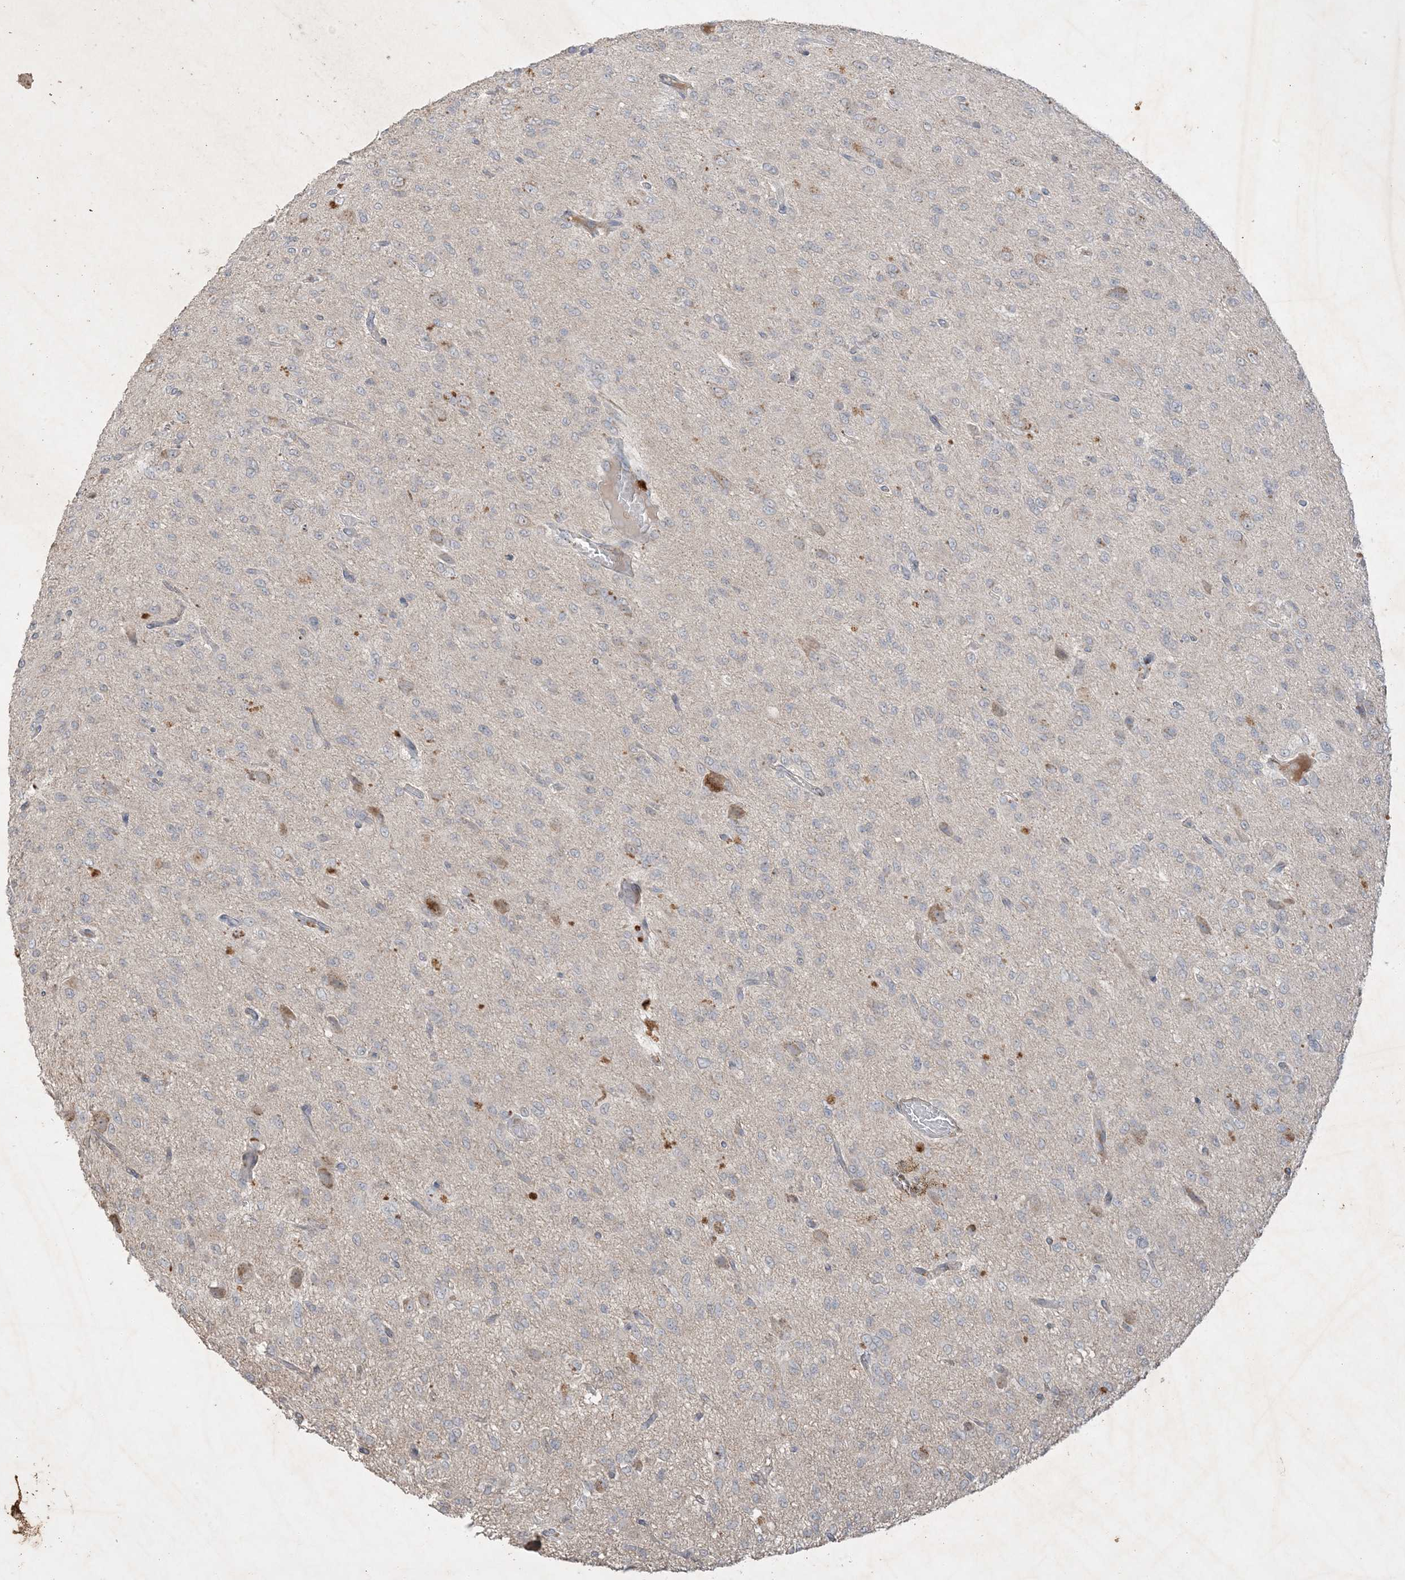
{"staining": {"intensity": "negative", "quantity": "none", "location": "none"}, "tissue": "glioma", "cell_type": "Tumor cells", "image_type": "cancer", "snomed": [{"axis": "morphology", "description": "Glioma, malignant, High grade"}, {"axis": "topography", "description": "Brain"}], "caption": "Tumor cells show no significant protein staining in malignant glioma (high-grade). (DAB (3,3'-diaminobenzidine) immunohistochemistry, high magnification).", "gene": "PRSS36", "patient": {"sex": "female", "age": 59}}